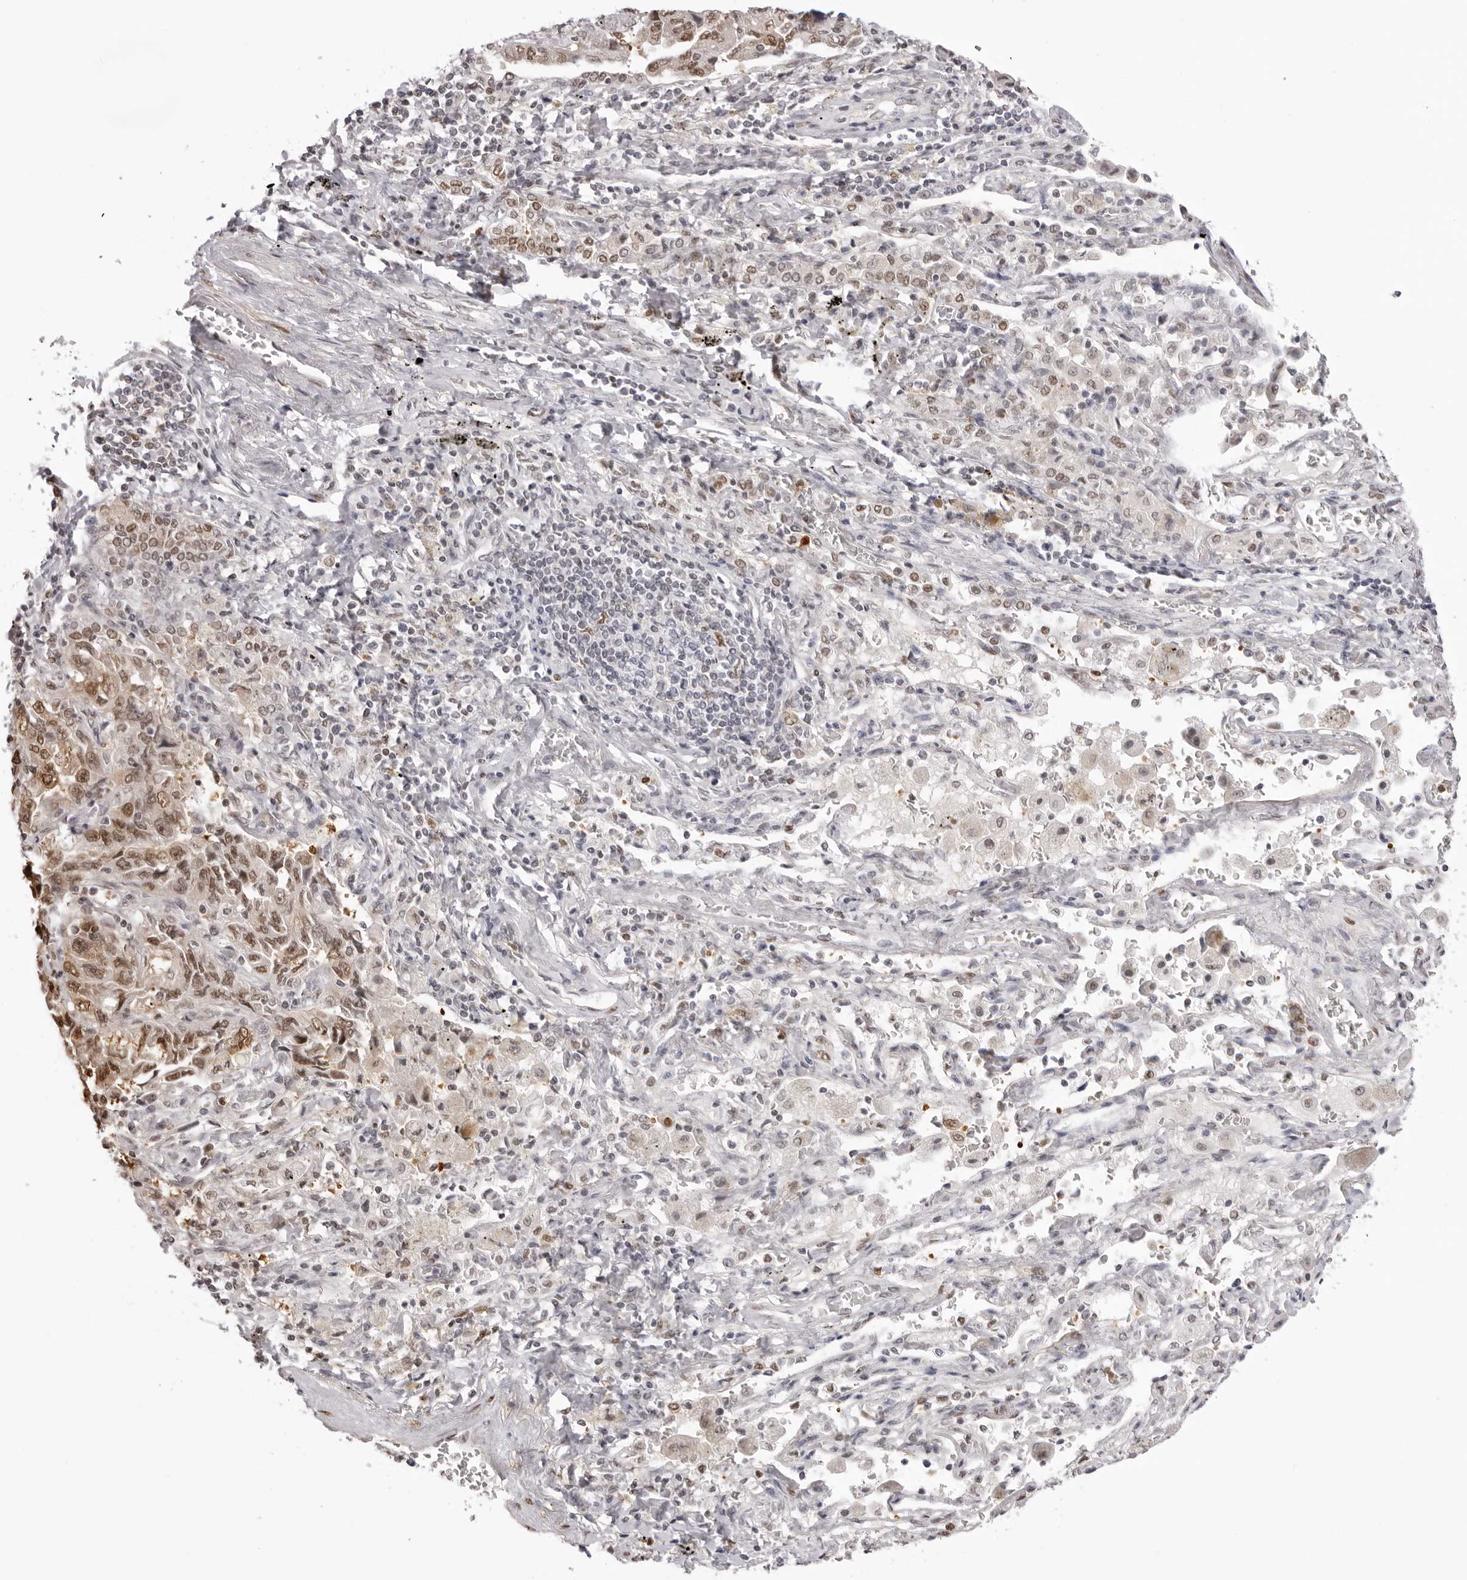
{"staining": {"intensity": "moderate", "quantity": ">75%", "location": "cytoplasmic/membranous,nuclear"}, "tissue": "lung cancer", "cell_type": "Tumor cells", "image_type": "cancer", "snomed": [{"axis": "morphology", "description": "Adenocarcinoma, NOS"}, {"axis": "topography", "description": "Lung"}], "caption": "Immunohistochemistry photomicrograph of human lung adenocarcinoma stained for a protein (brown), which reveals medium levels of moderate cytoplasmic/membranous and nuclear staining in approximately >75% of tumor cells.", "gene": "HSPA4", "patient": {"sex": "female", "age": 51}}